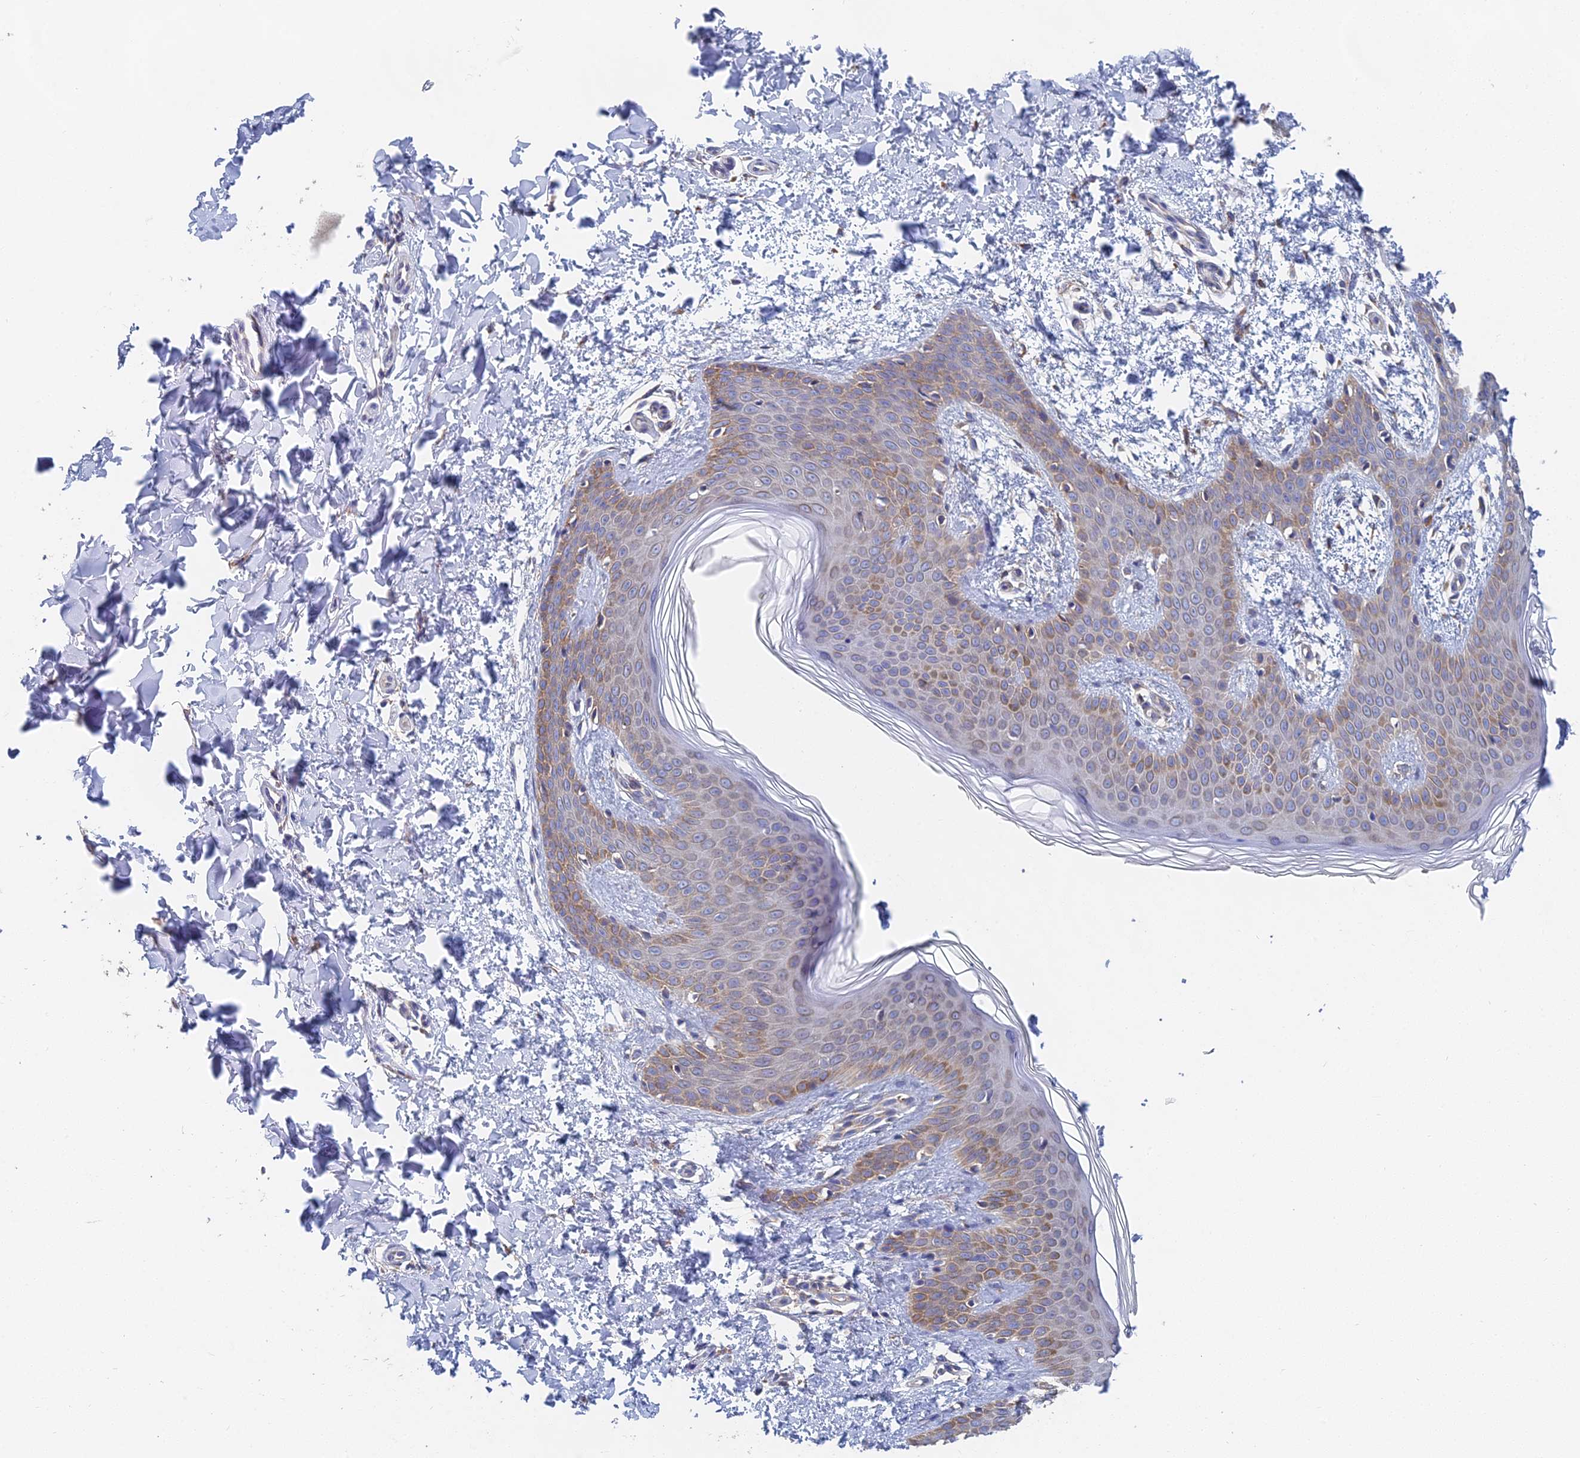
{"staining": {"intensity": "weak", "quantity": ">75%", "location": "cytoplasmic/membranous"}, "tissue": "skin", "cell_type": "Fibroblasts", "image_type": "normal", "snomed": [{"axis": "morphology", "description": "Normal tissue, NOS"}, {"axis": "topography", "description": "Skin"}], "caption": "Skin stained for a protein (brown) exhibits weak cytoplasmic/membranous positive staining in about >75% of fibroblasts.", "gene": "ELOF1", "patient": {"sex": "male", "age": 36}}